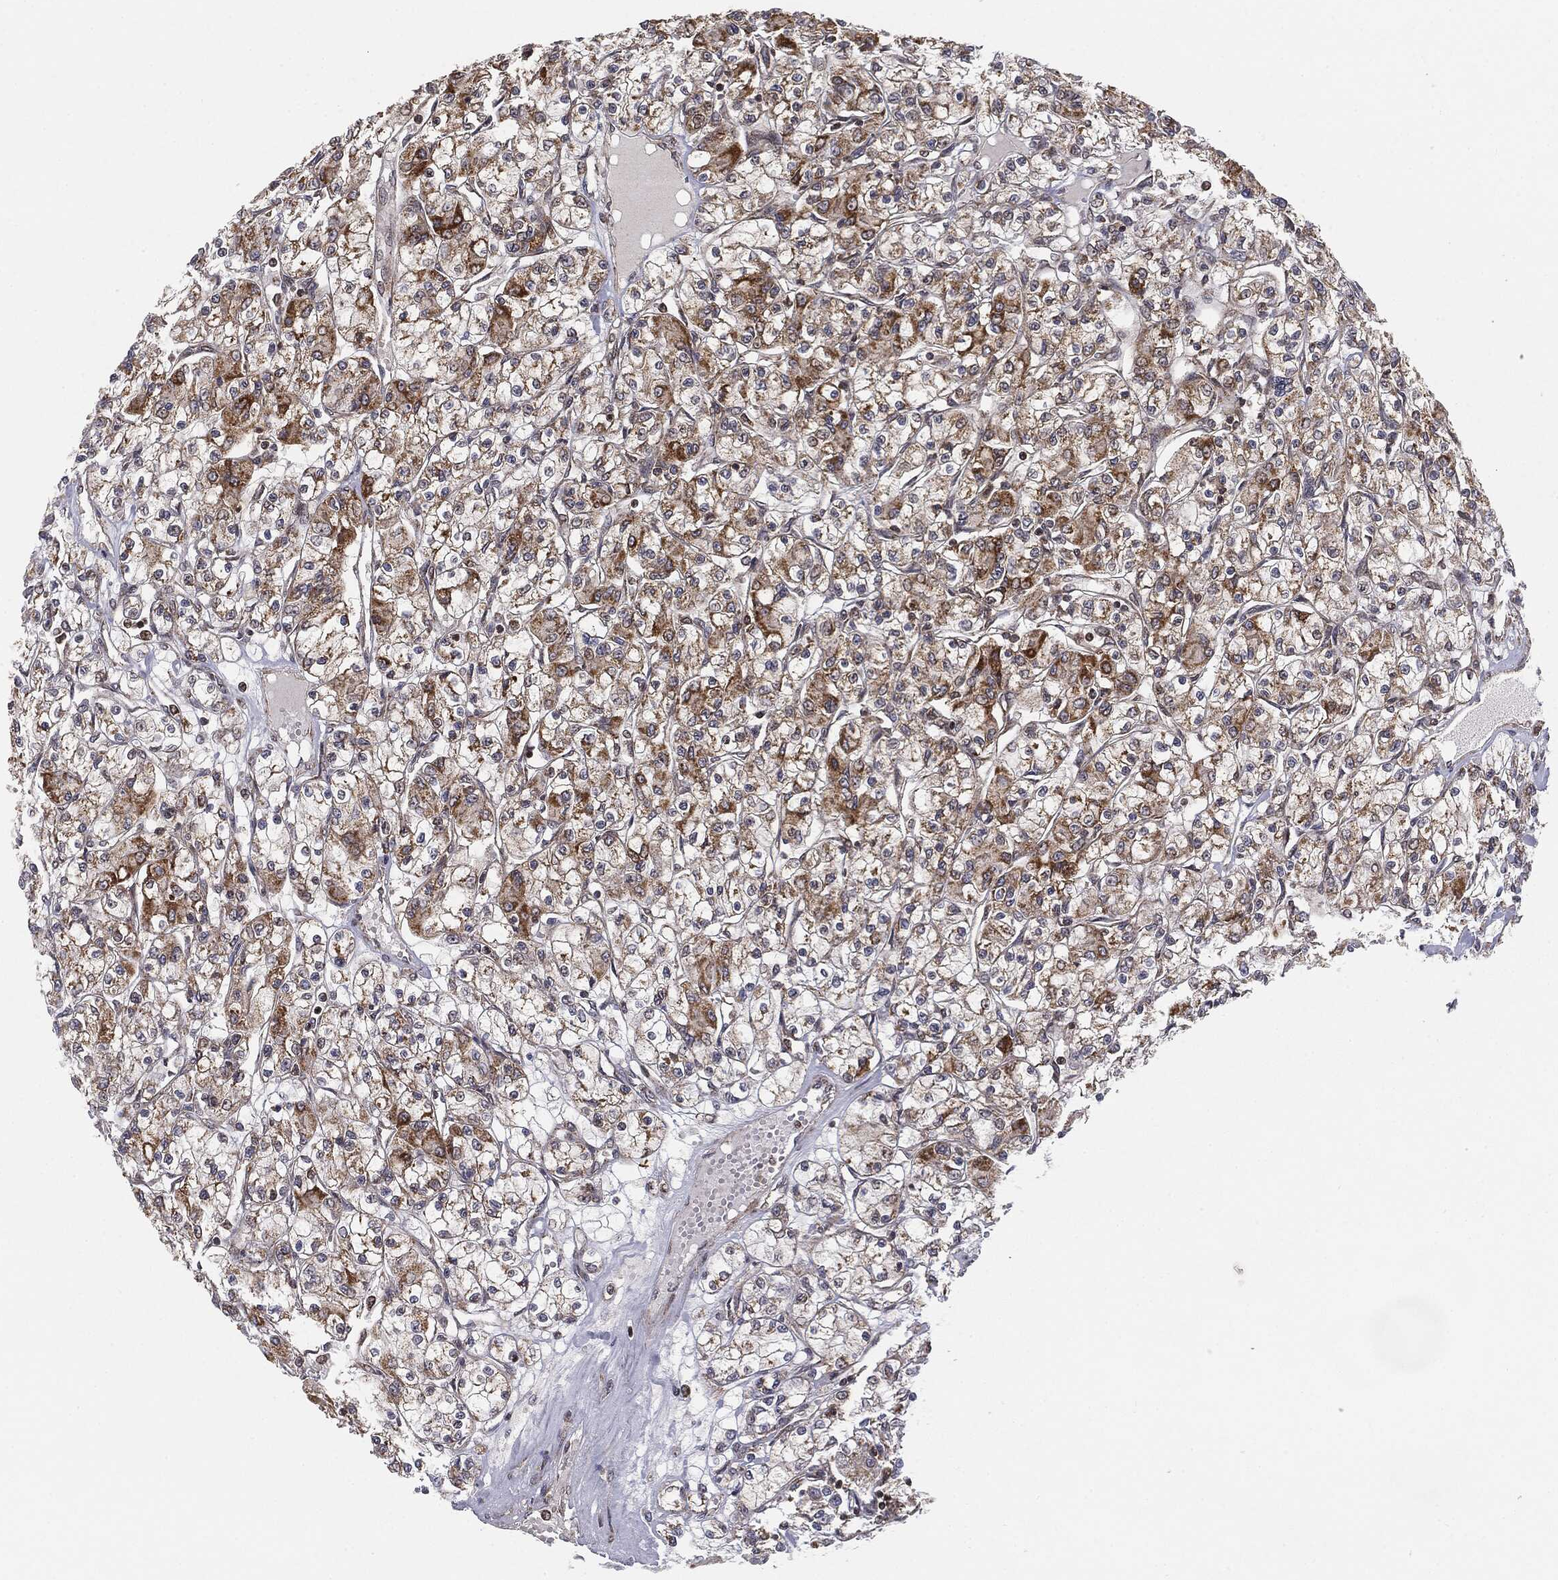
{"staining": {"intensity": "strong", "quantity": ">75%", "location": "cytoplasmic/membranous"}, "tissue": "renal cancer", "cell_type": "Tumor cells", "image_type": "cancer", "snomed": [{"axis": "morphology", "description": "Adenocarcinoma, NOS"}, {"axis": "topography", "description": "Kidney"}], "caption": "Adenocarcinoma (renal) was stained to show a protein in brown. There is high levels of strong cytoplasmic/membranous staining in about >75% of tumor cells.", "gene": "MTOR", "patient": {"sex": "female", "age": 59}}